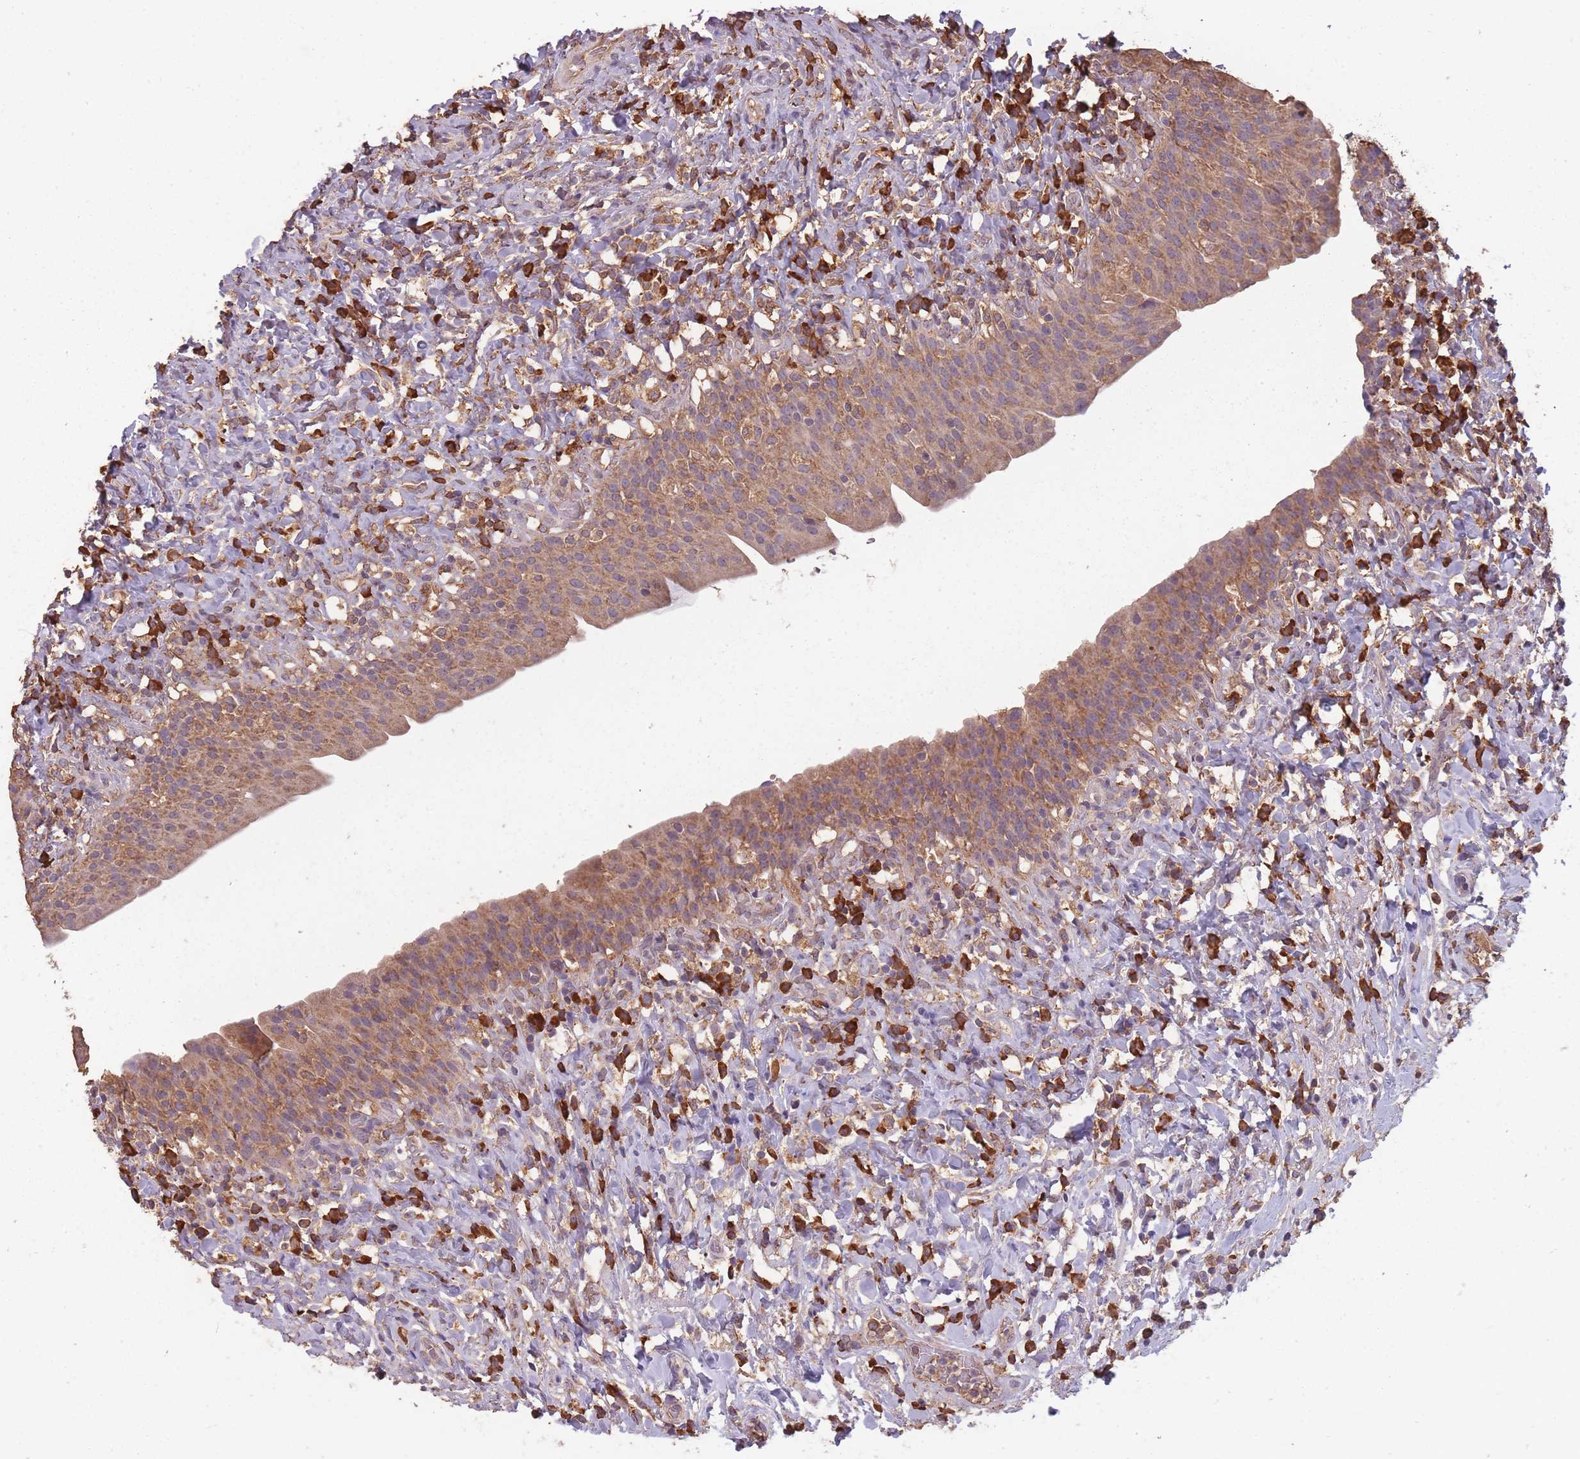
{"staining": {"intensity": "moderate", "quantity": ">75%", "location": "cytoplasmic/membranous"}, "tissue": "urinary bladder", "cell_type": "Urothelial cells", "image_type": "normal", "snomed": [{"axis": "morphology", "description": "Normal tissue, NOS"}, {"axis": "morphology", "description": "Inflammation, NOS"}, {"axis": "topography", "description": "Urinary bladder"}], "caption": "IHC micrograph of normal urinary bladder: human urinary bladder stained using IHC displays medium levels of moderate protein expression localized specifically in the cytoplasmic/membranous of urothelial cells, appearing as a cytoplasmic/membranous brown color.", "gene": "SANBR", "patient": {"sex": "male", "age": 64}}